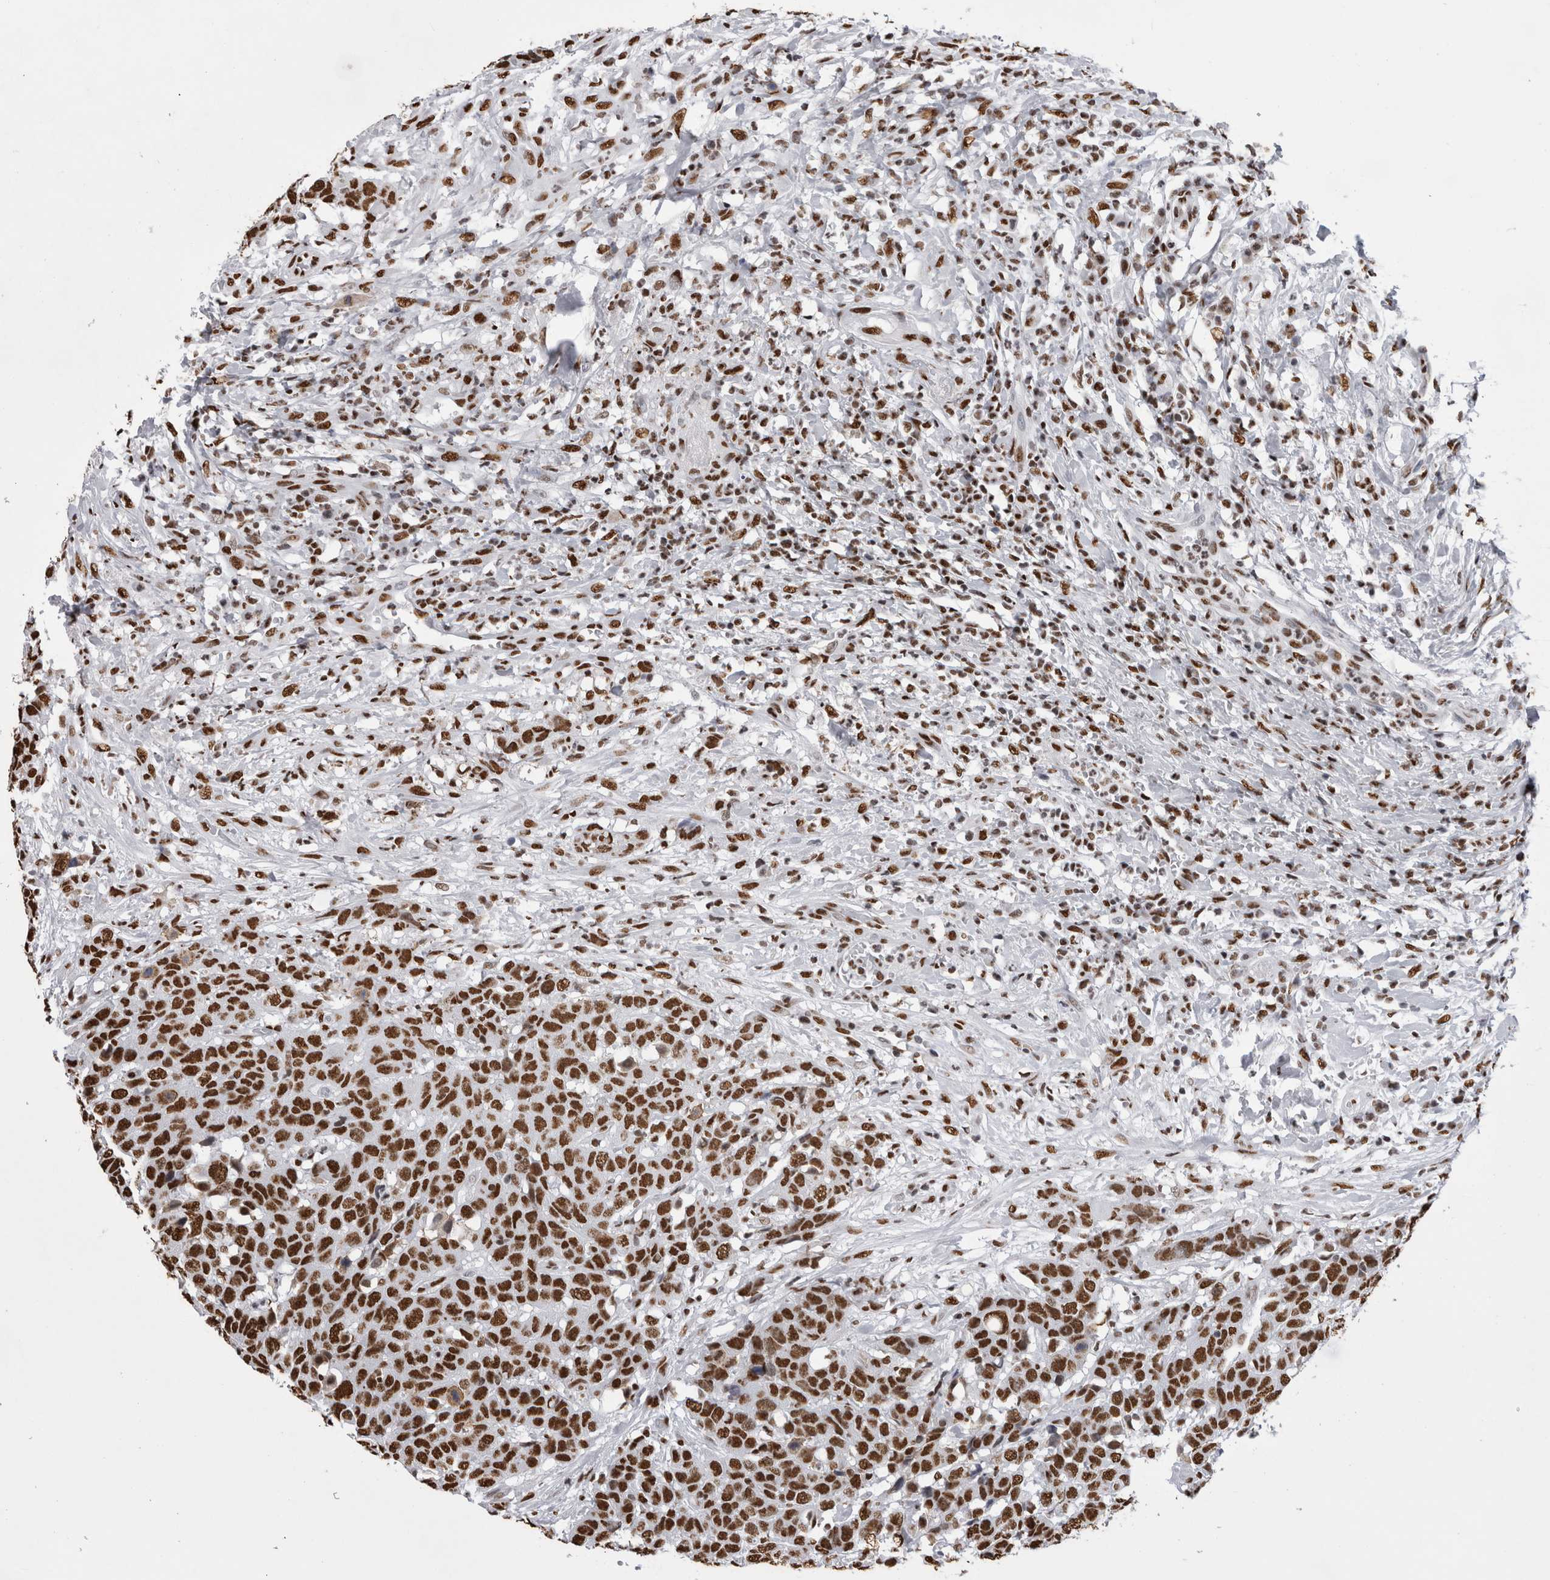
{"staining": {"intensity": "strong", "quantity": ">75%", "location": "nuclear"}, "tissue": "head and neck cancer", "cell_type": "Tumor cells", "image_type": "cancer", "snomed": [{"axis": "morphology", "description": "Squamous cell carcinoma, NOS"}, {"axis": "topography", "description": "Head-Neck"}], "caption": "IHC histopathology image of neoplastic tissue: squamous cell carcinoma (head and neck) stained using immunohistochemistry shows high levels of strong protein expression localized specifically in the nuclear of tumor cells, appearing as a nuclear brown color.", "gene": "ALPK3", "patient": {"sex": "male", "age": 66}}